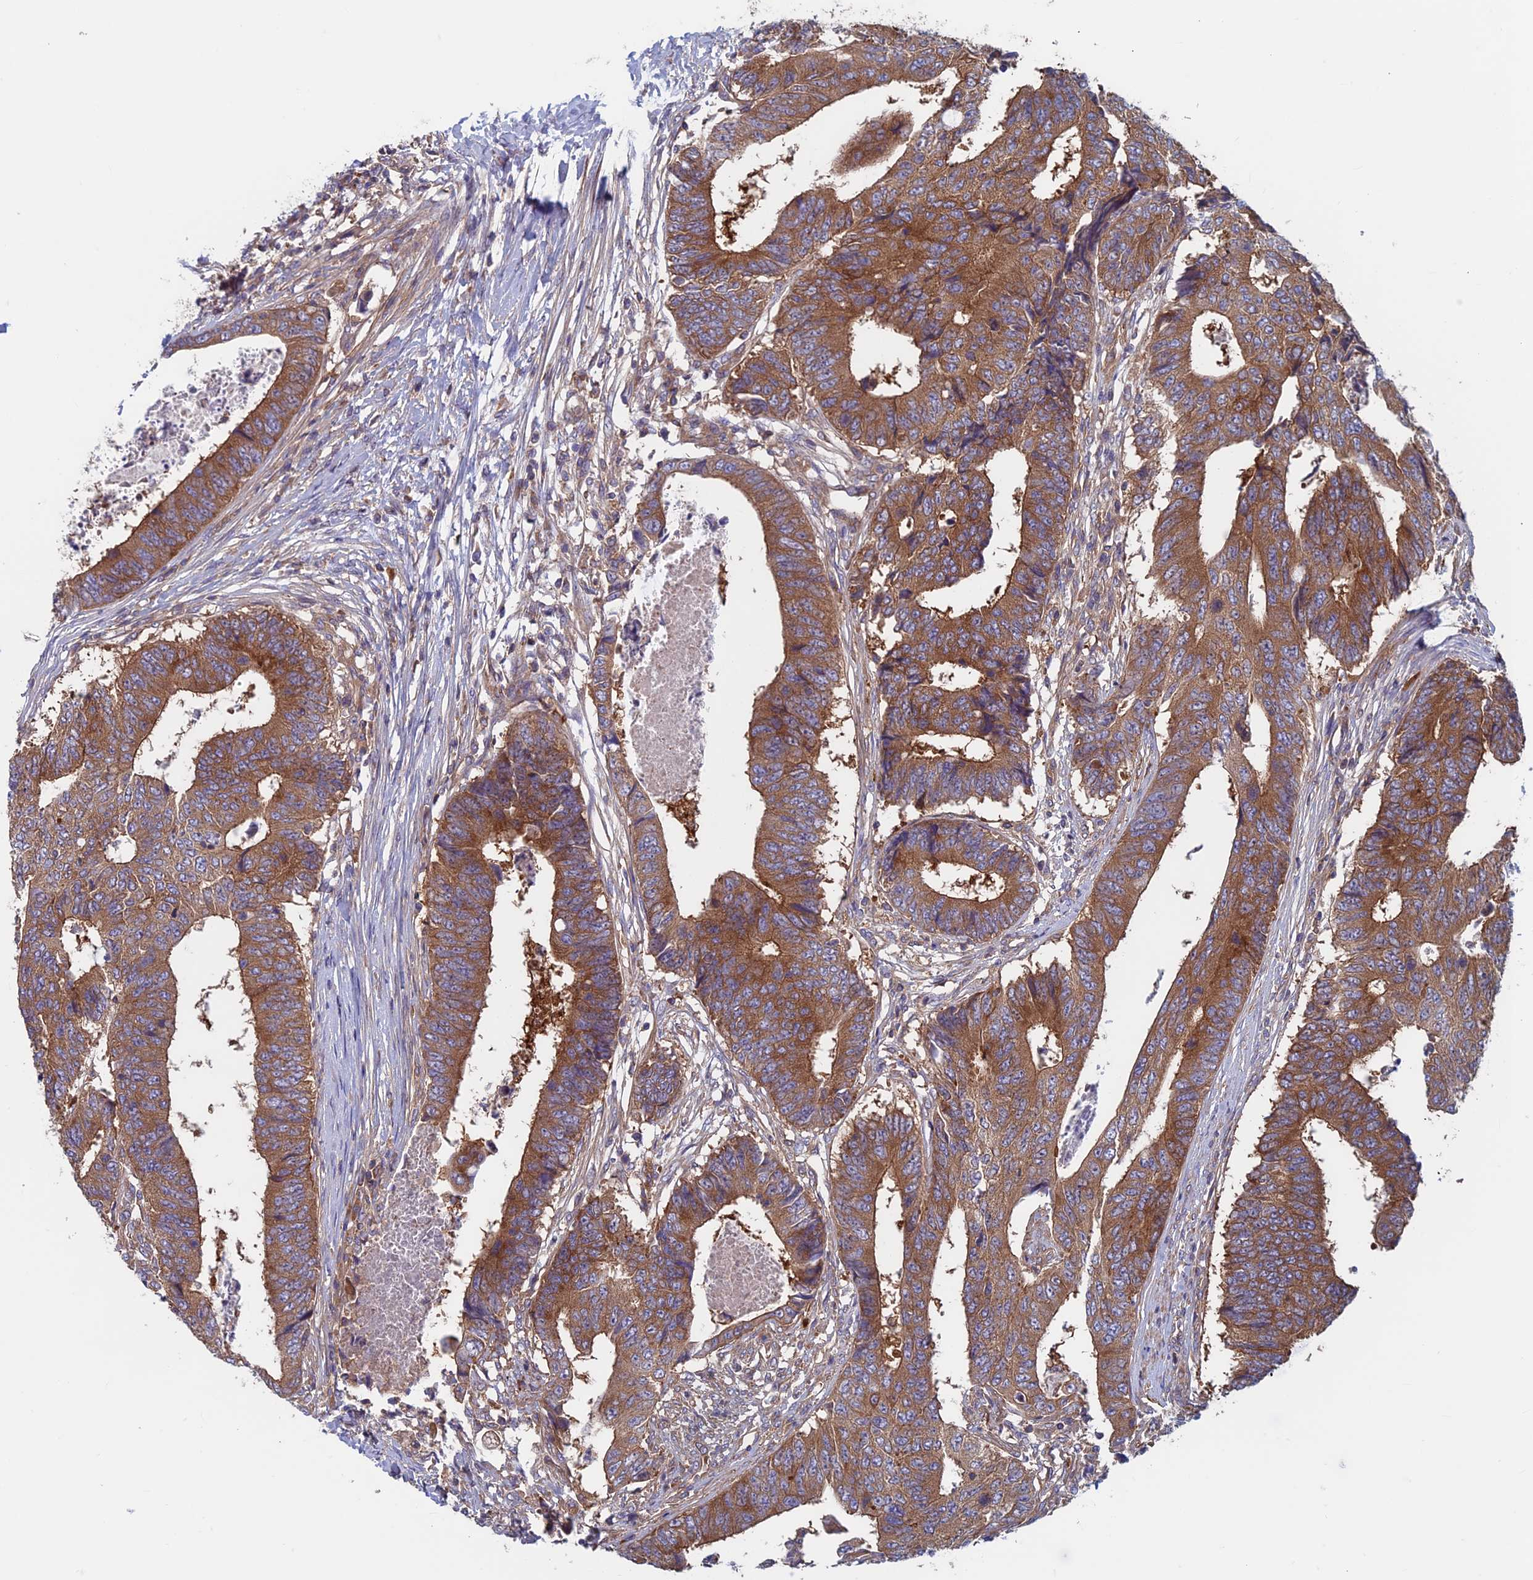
{"staining": {"intensity": "strong", "quantity": ">75%", "location": "cytoplasmic/membranous"}, "tissue": "colorectal cancer", "cell_type": "Tumor cells", "image_type": "cancer", "snomed": [{"axis": "morphology", "description": "Adenocarcinoma, NOS"}, {"axis": "topography", "description": "Rectum"}], "caption": "An immunohistochemistry (IHC) histopathology image of neoplastic tissue is shown. Protein staining in brown highlights strong cytoplasmic/membranous positivity in colorectal cancer within tumor cells. The staining was performed using DAB (3,3'-diaminobenzidine), with brown indicating positive protein expression. Nuclei are stained blue with hematoxylin.", "gene": "DNM1L", "patient": {"sex": "male", "age": 84}}